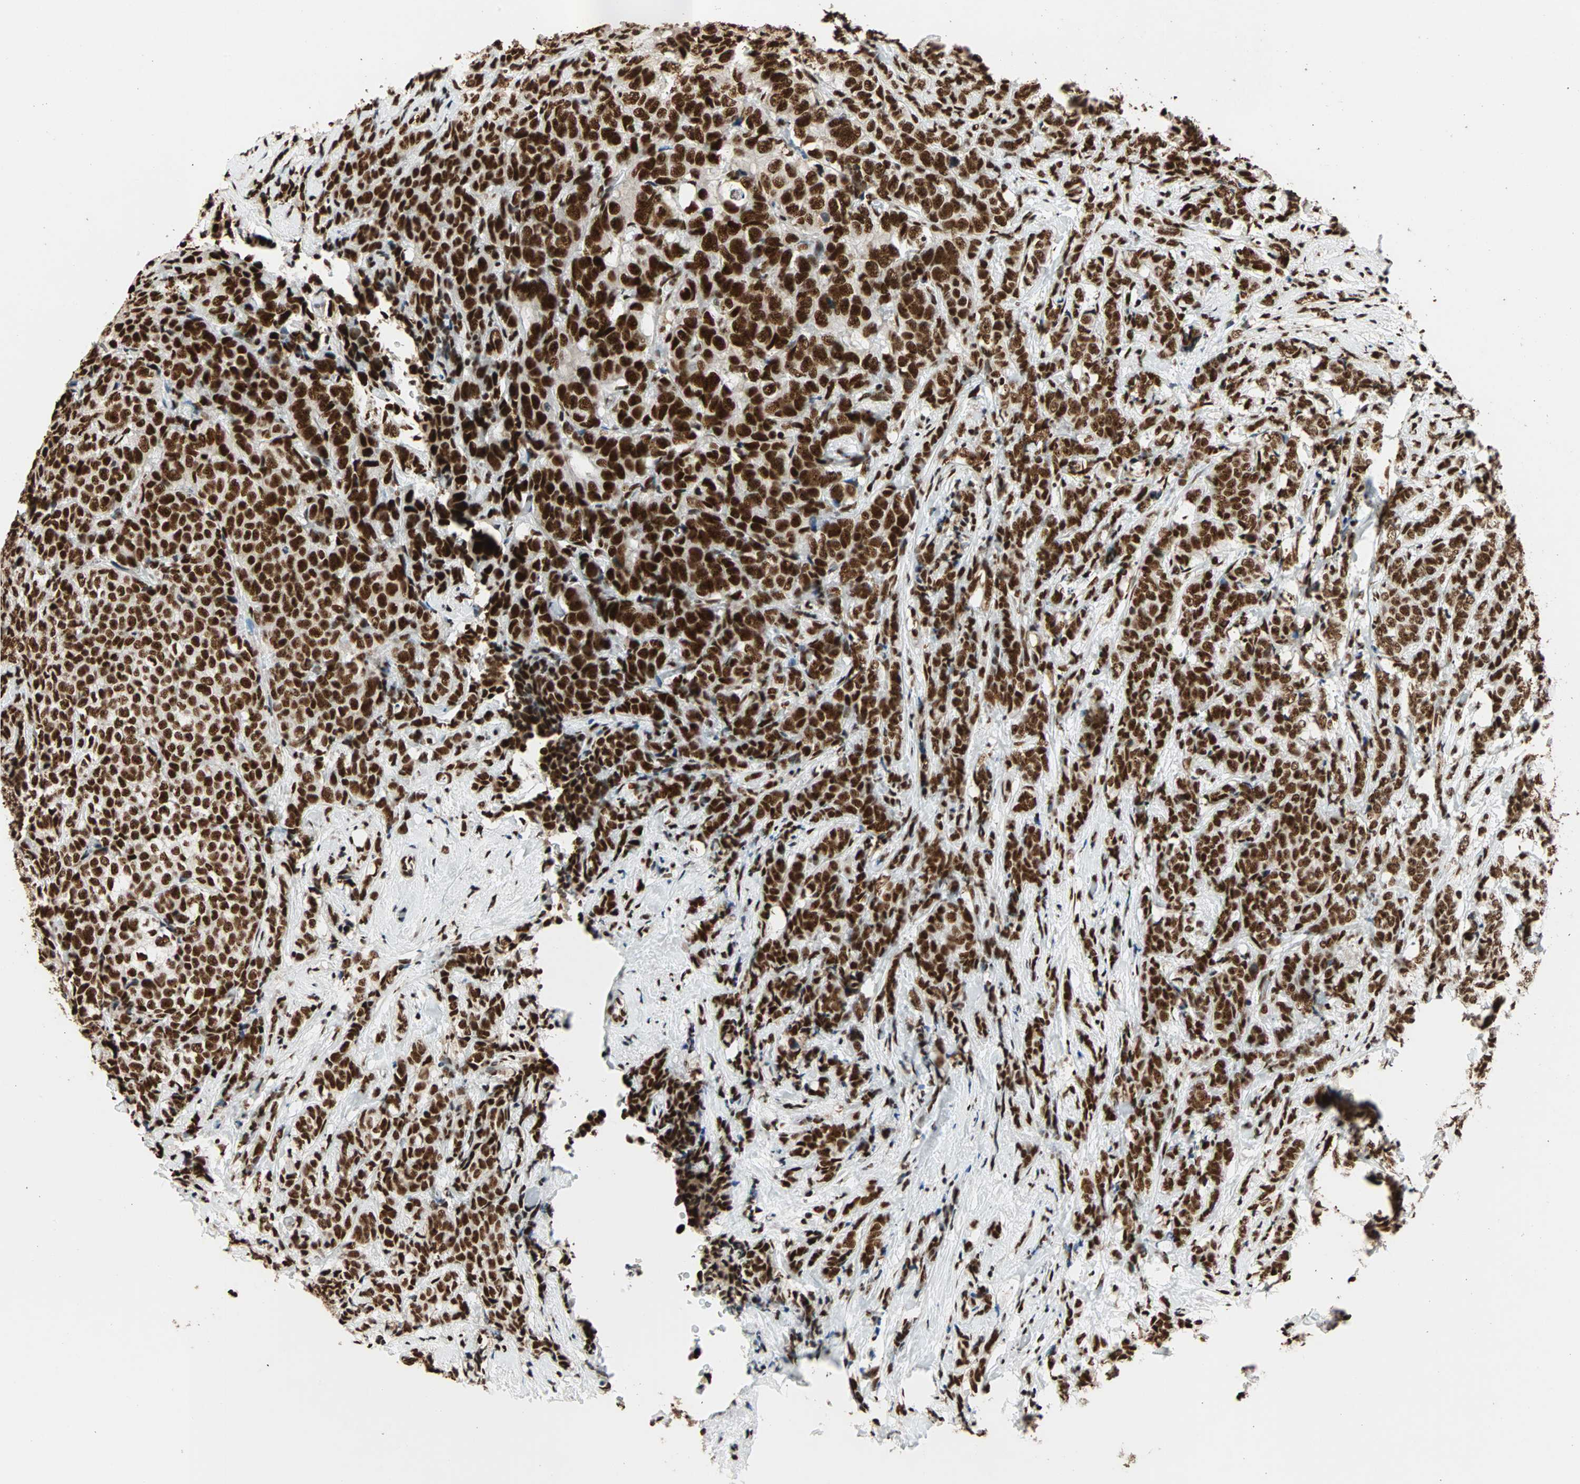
{"staining": {"intensity": "strong", "quantity": ">75%", "location": "nuclear"}, "tissue": "breast cancer", "cell_type": "Tumor cells", "image_type": "cancer", "snomed": [{"axis": "morphology", "description": "Lobular carcinoma"}, {"axis": "topography", "description": "Breast"}], "caption": "Immunohistochemistry (DAB (3,3'-diaminobenzidine)) staining of lobular carcinoma (breast) displays strong nuclear protein positivity in about >75% of tumor cells. The protein is shown in brown color, while the nuclei are stained blue.", "gene": "ILF2", "patient": {"sex": "female", "age": 60}}